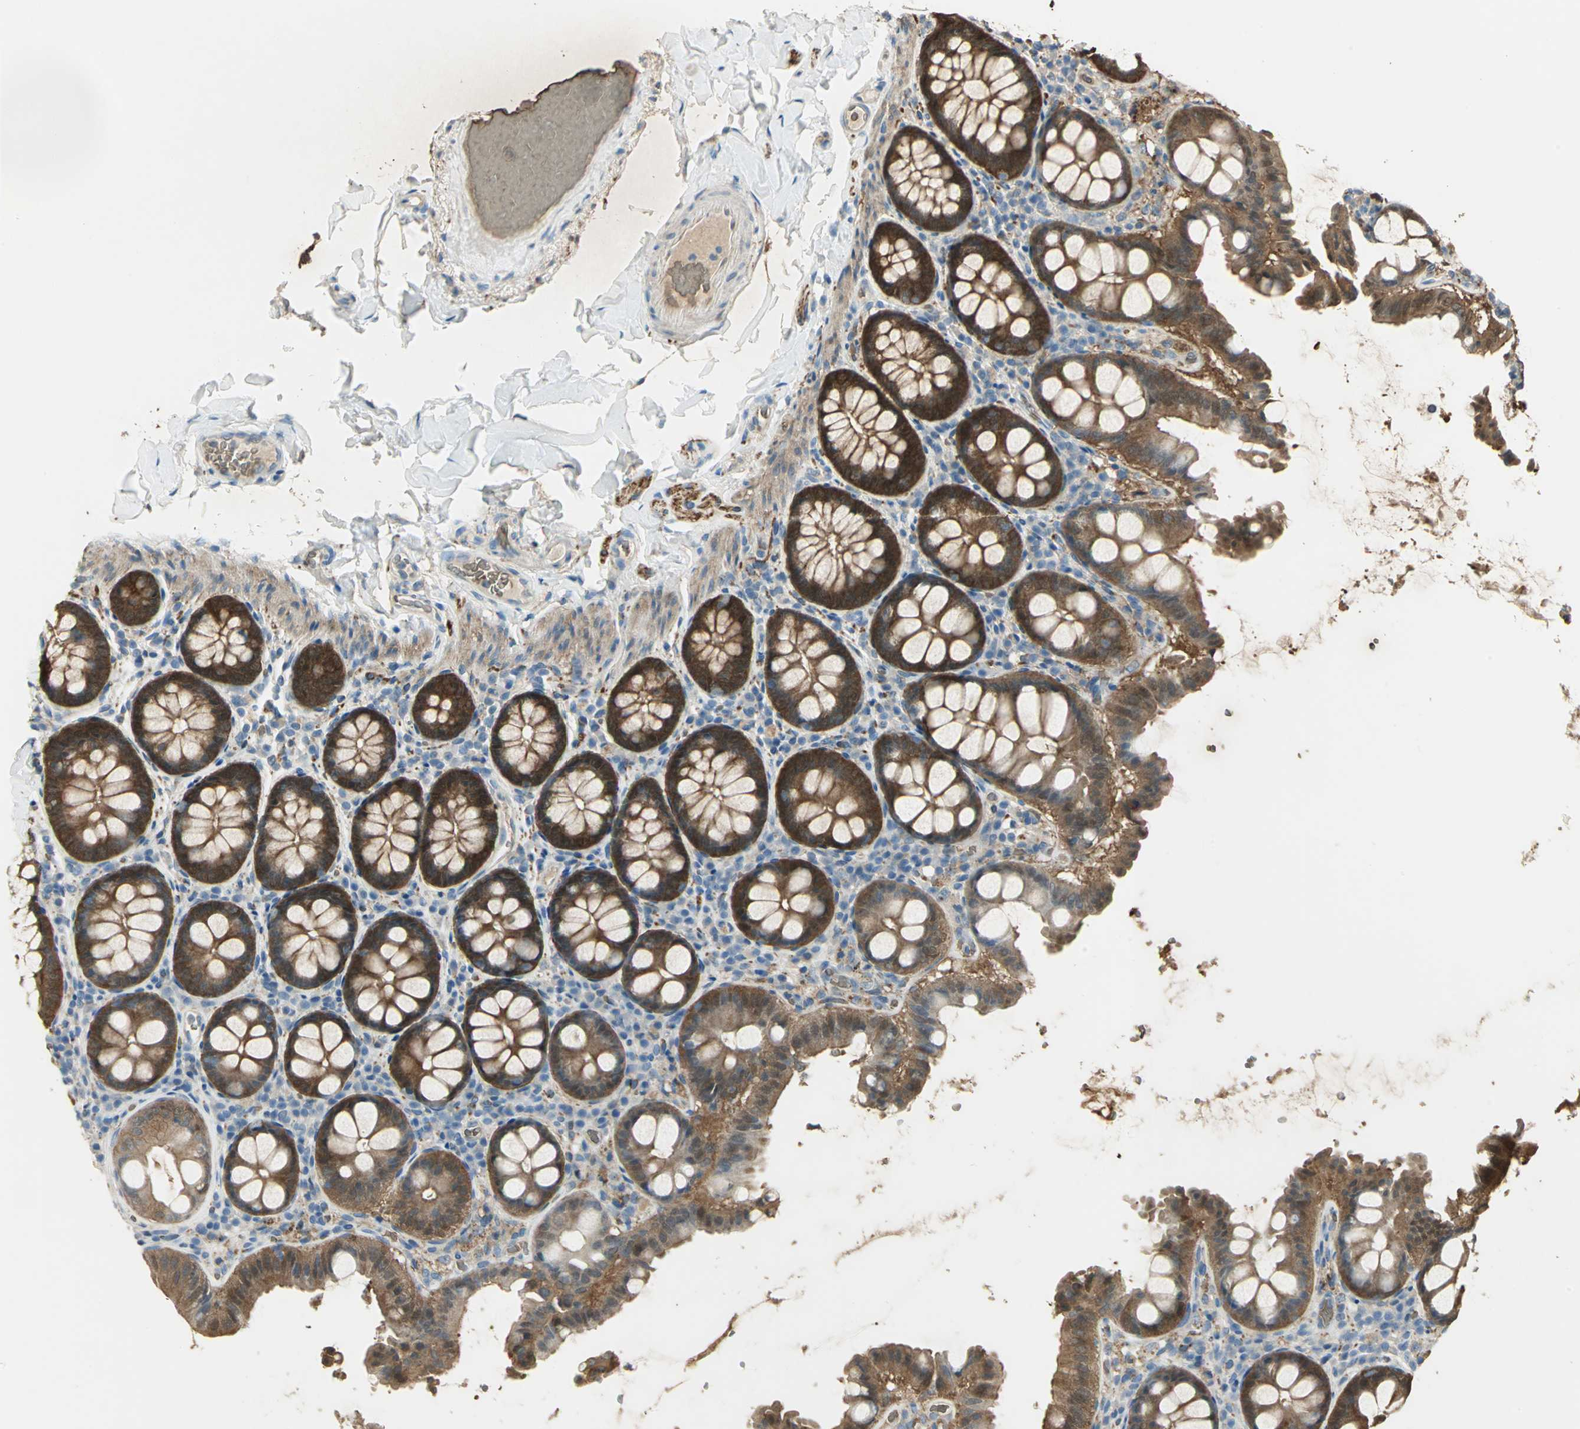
{"staining": {"intensity": "weak", "quantity": "25%-75%", "location": "cytoplasmic/membranous"}, "tissue": "colon", "cell_type": "Endothelial cells", "image_type": "normal", "snomed": [{"axis": "morphology", "description": "Normal tissue, NOS"}, {"axis": "topography", "description": "Colon"}], "caption": "This micrograph reveals immunohistochemistry staining of benign human colon, with low weak cytoplasmic/membranous expression in about 25%-75% of endothelial cells.", "gene": "DDAH1", "patient": {"sex": "female", "age": 61}}